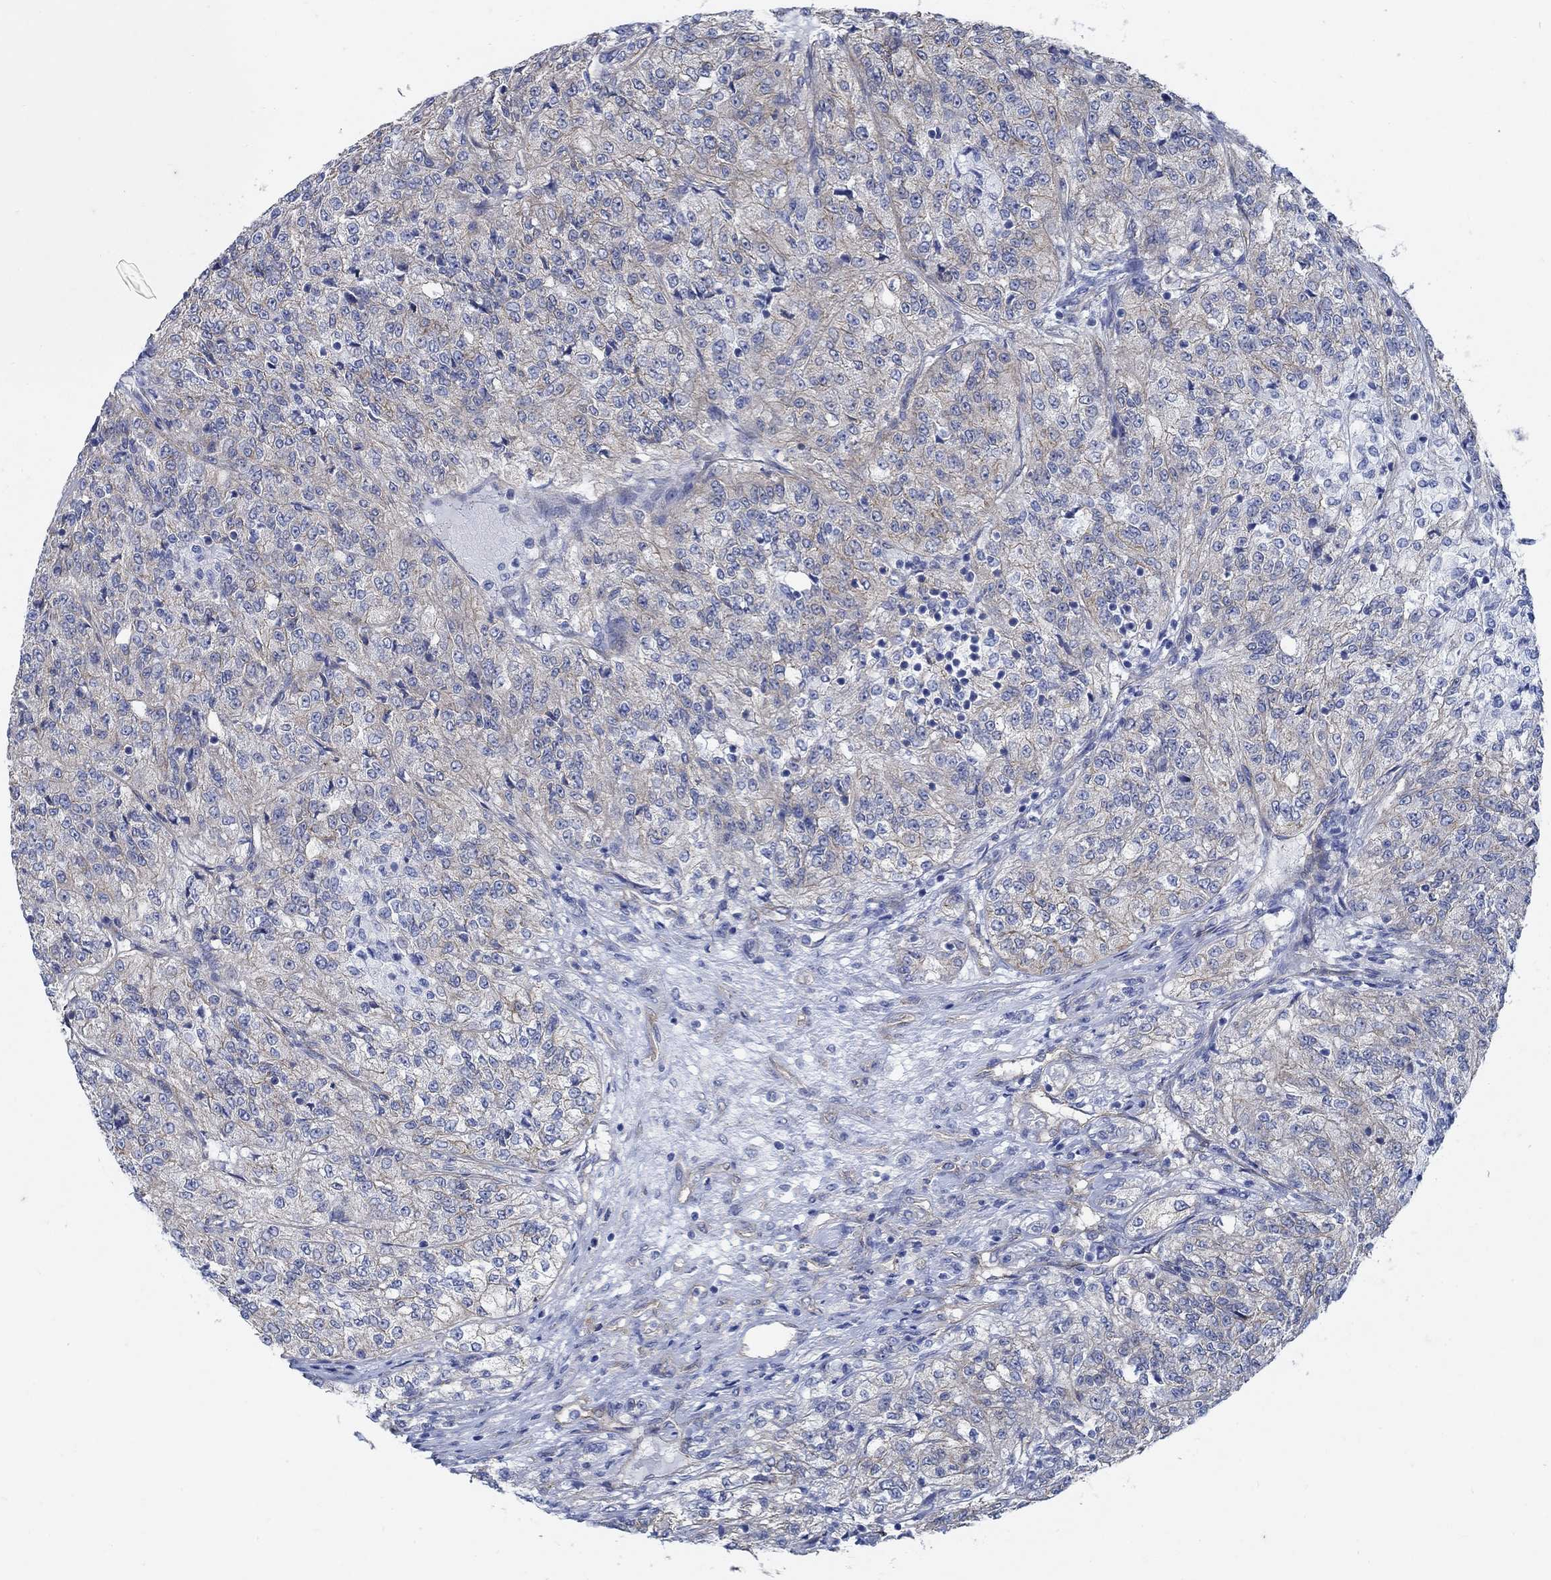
{"staining": {"intensity": "weak", "quantity": "25%-75%", "location": "cytoplasmic/membranous"}, "tissue": "renal cancer", "cell_type": "Tumor cells", "image_type": "cancer", "snomed": [{"axis": "morphology", "description": "Adenocarcinoma, NOS"}, {"axis": "topography", "description": "Kidney"}], "caption": "A photomicrograph of human renal adenocarcinoma stained for a protein demonstrates weak cytoplasmic/membranous brown staining in tumor cells.", "gene": "TMEM198", "patient": {"sex": "female", "age": 63}}